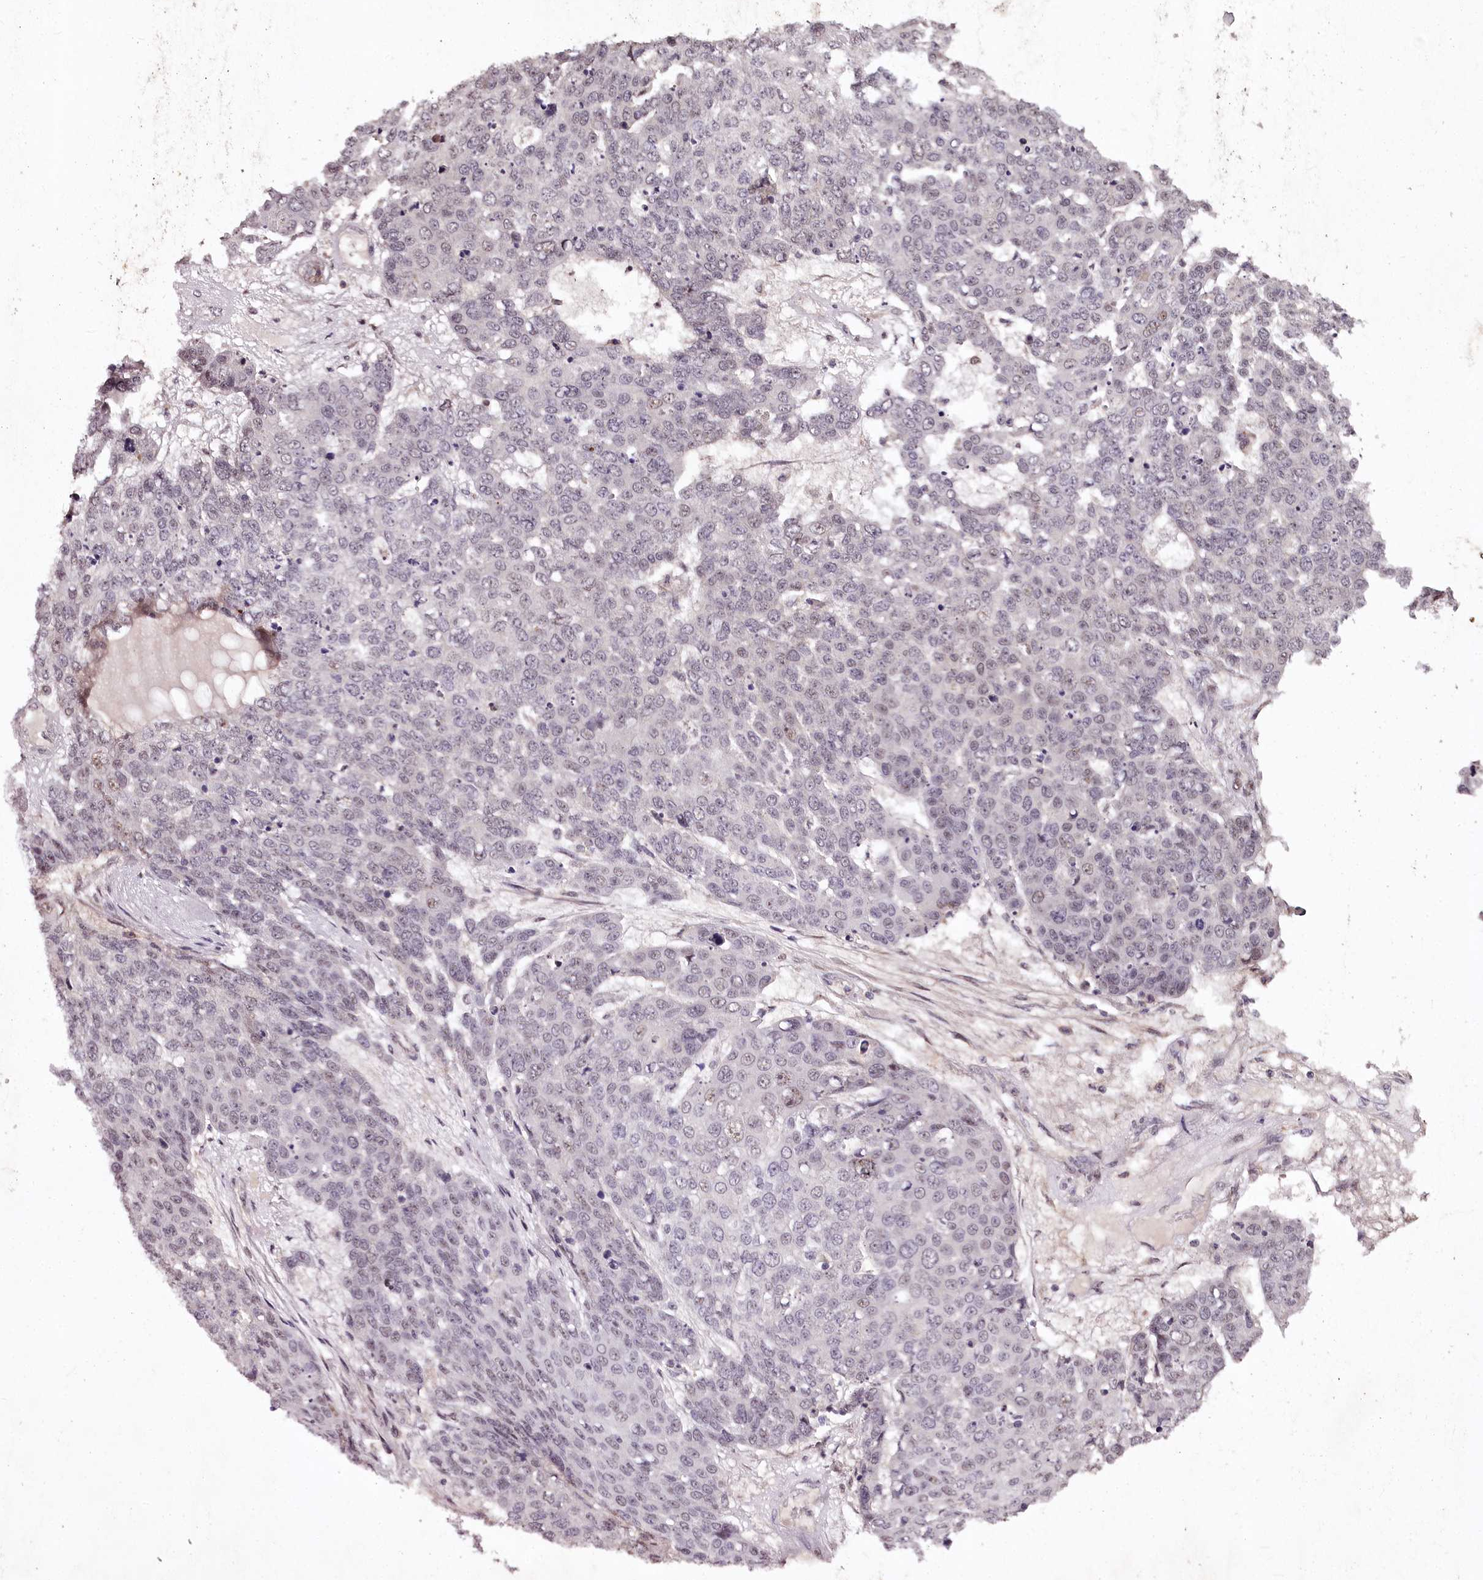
{"staining": {"intensity": "negative", "quantity": "none", "location": "none"}, "tissue": "skin cancer", "cell_type": "Tumor cells", "image_type": "cancer", "snomed": [{"axis": "morphology", "description": "Squamous cell carcinoma, NOS"}, {"axis": "topography", "description": "Skin"}], "caption": "Immunohistochemistry of skin cancer demonstrates no expression in tumor cells.", "gene": "MAML3", "patient": {"sex": "male", "age": 71}}